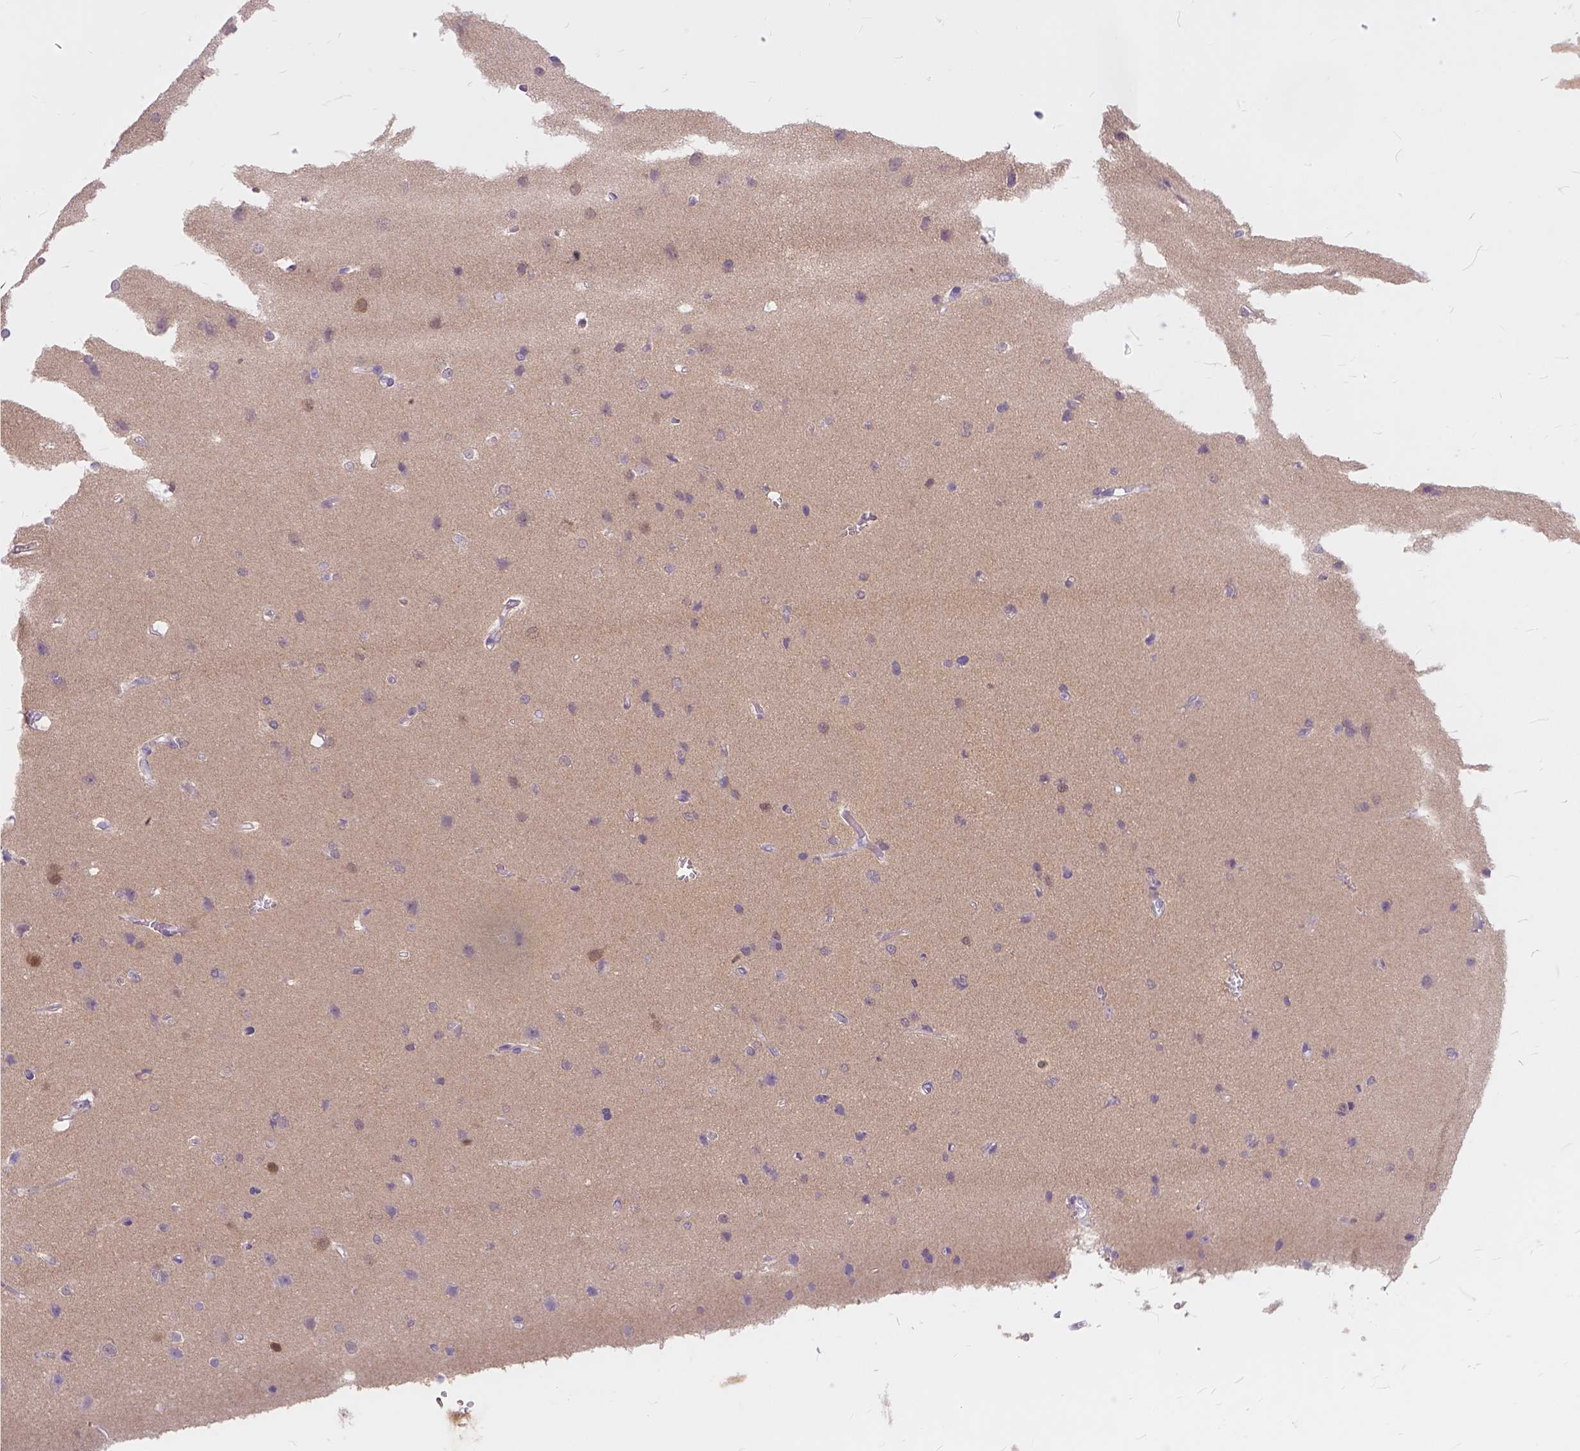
{"staining": {"intensity": "negative", "quantity": "none", "location": "none"}, "tissue": "cerebral cortex", "cell_type": "Endothelial cells", "image_type": "normal", "snomed": [{"axis": "morphology", "description": "Normal tissue, NOS"}, {"axis": "topography", "description": "Cerebral cortex"}], "caption": "This is an IHC photomicrograph of benign cerebral cortex. There is no staining in endothelial cells.", "gene": "PEX11G", "patient": {"sex": "male", "age": 37}}